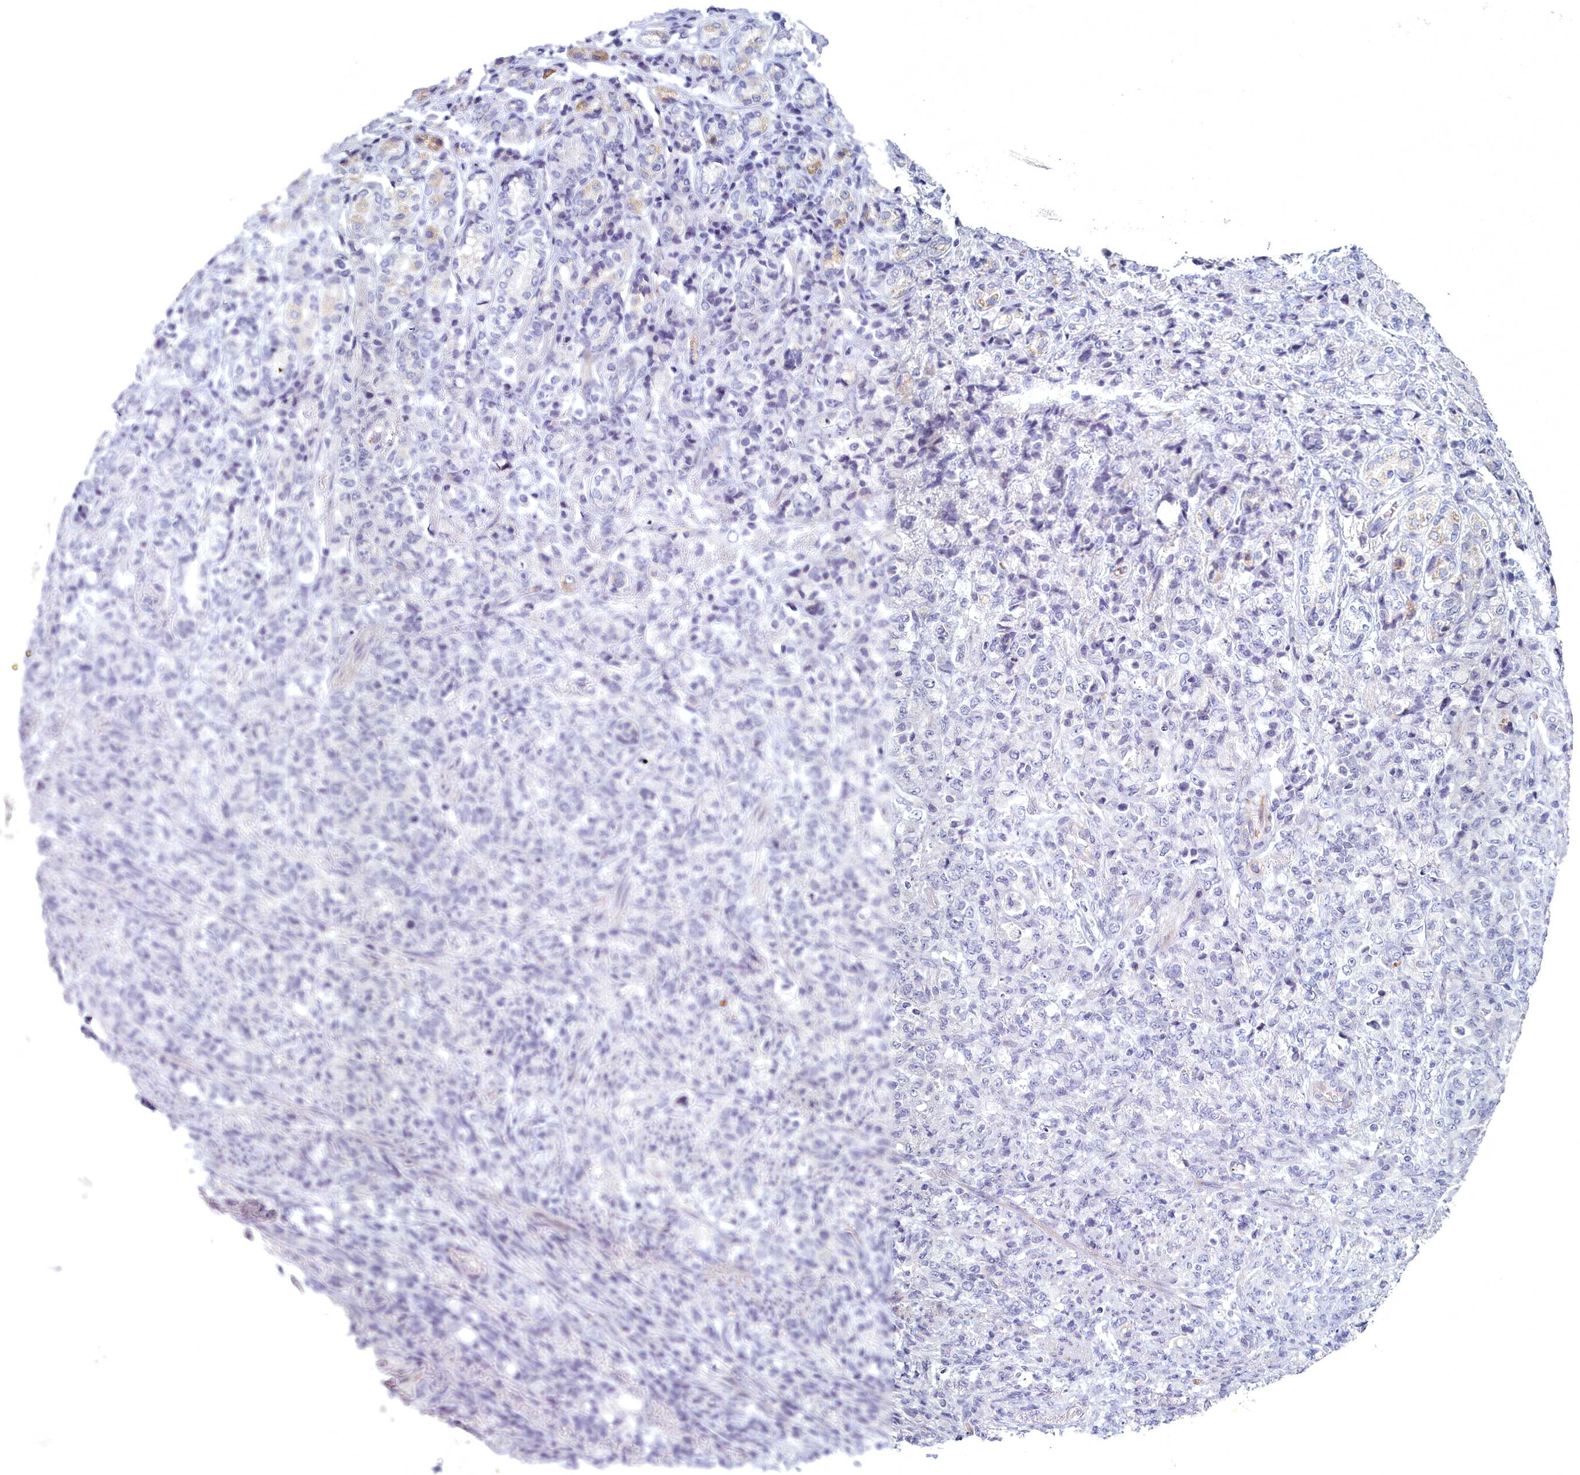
{"staining": {"intensity": "negative", "quantity": "none", "location": "none"}, "tissue": "stomach cancer", "cell_type": "Tumor cells", "image_type": "cancer", "snomed": [{"axis": "morphology", "description": "Adenocarcinoma, NOS"}, {"axis": "topography", "description": "Stomach"}], "caption": "DAB immunohistochemical staining of stomach cancer shows no significant staining in tumor cells.", "gene": "ARL15", "patient": {"sex": "female", "age": 79}}